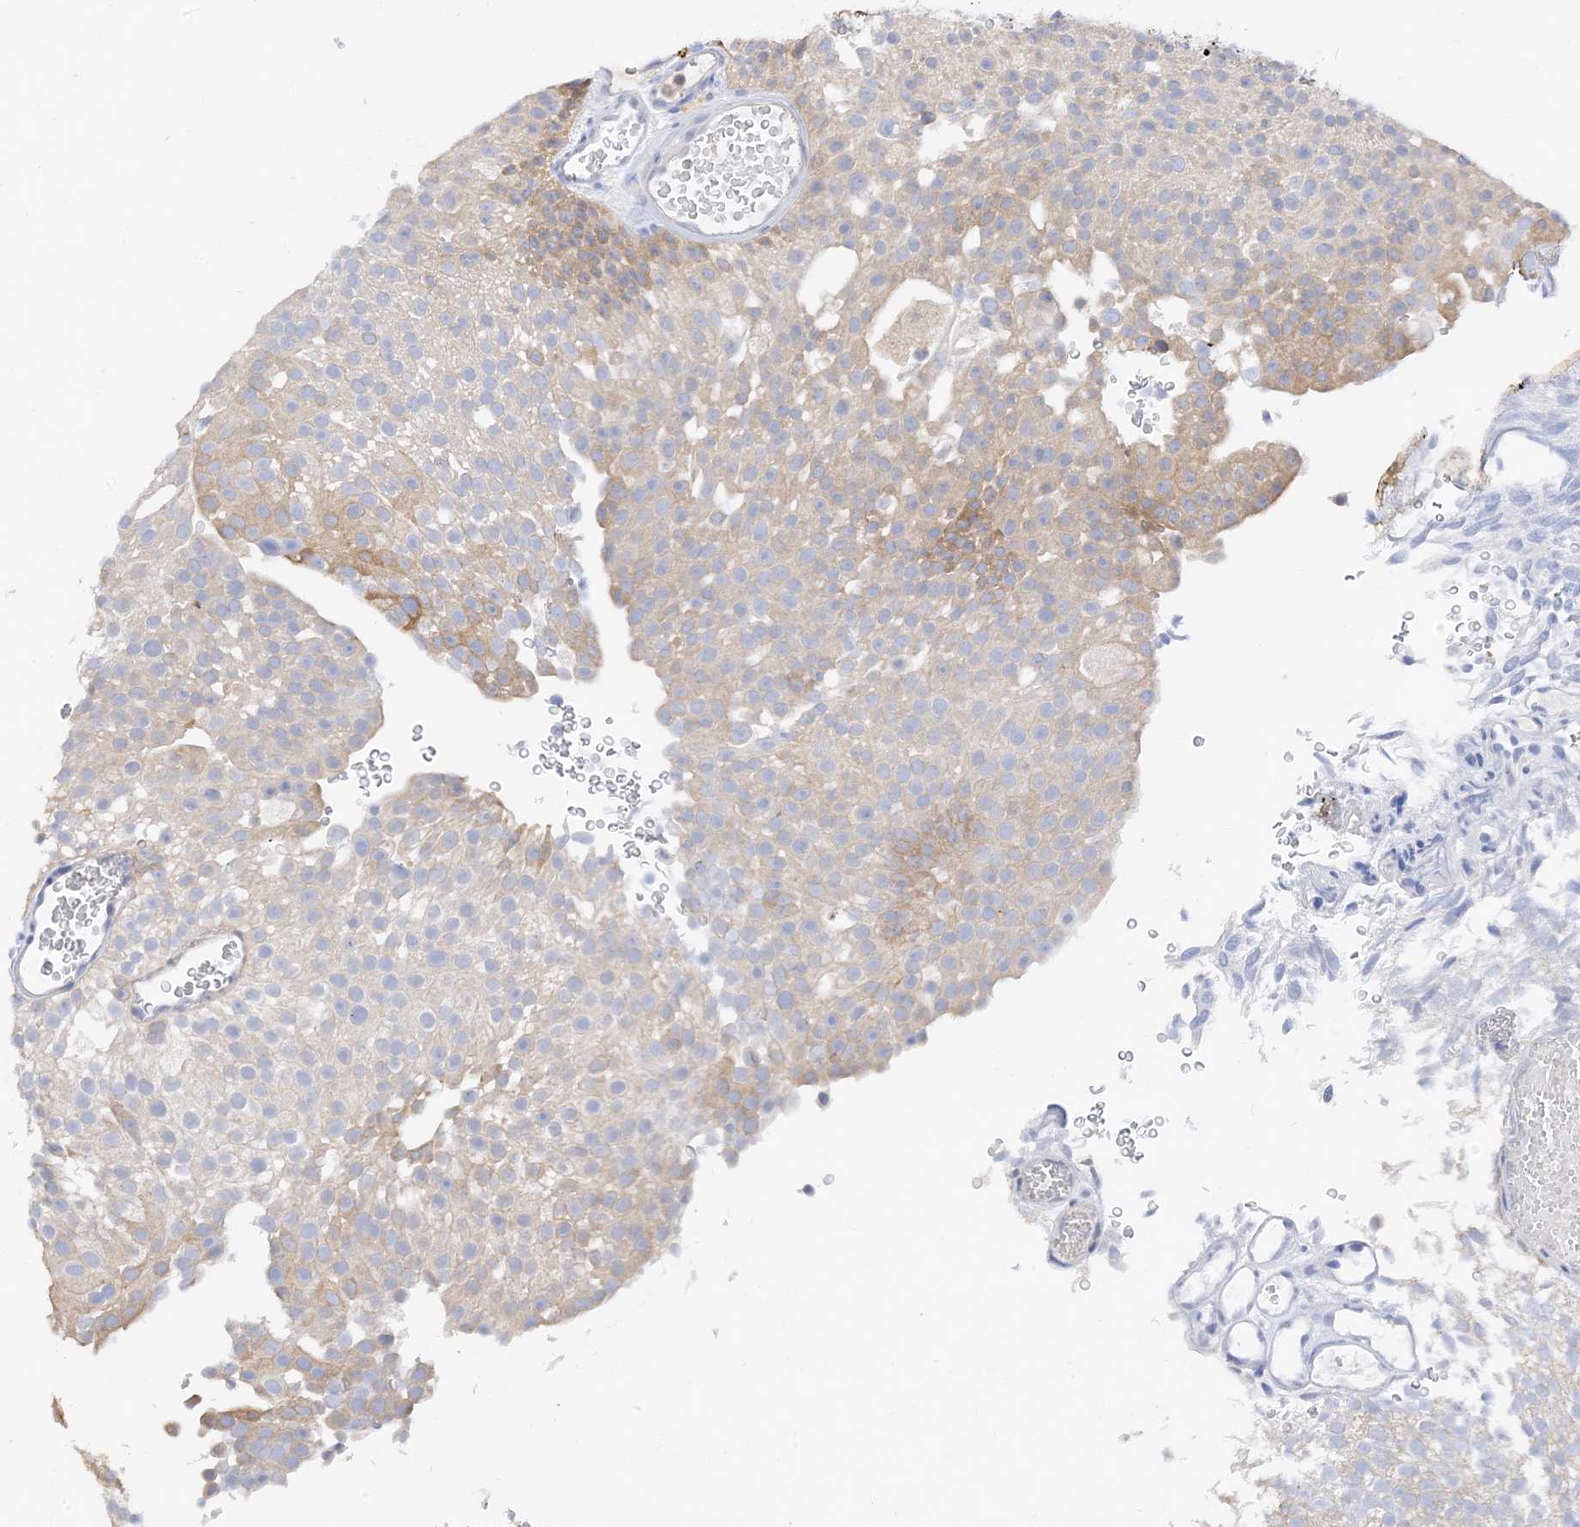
{"staining": {"intensity": "moderate", "quantity": "<25%", "location": "cytoplasmic/membranous"}, "tissue": "urothelial cancer", "cell_type": "Tumor cells", "image_type": "cancer", "snomed": [{"axis": "morphology", "description": "Urothelial carcinoma, Low grade"}, {"axis": "topography", "description": "Urinary bladder"}], "caption": "The histopathology image exhibits staining of low-grade urothelial carcinoma, revealing moderate cytoplasmic/membranous protein staining (brown color) within tumor cells. (Stains: DAB in brown, nuclei in blue, Microscopy: brightfield microscopy at high magnification).", "gene": "ARV1", "patient": {"sex": "male", "age": 78}}